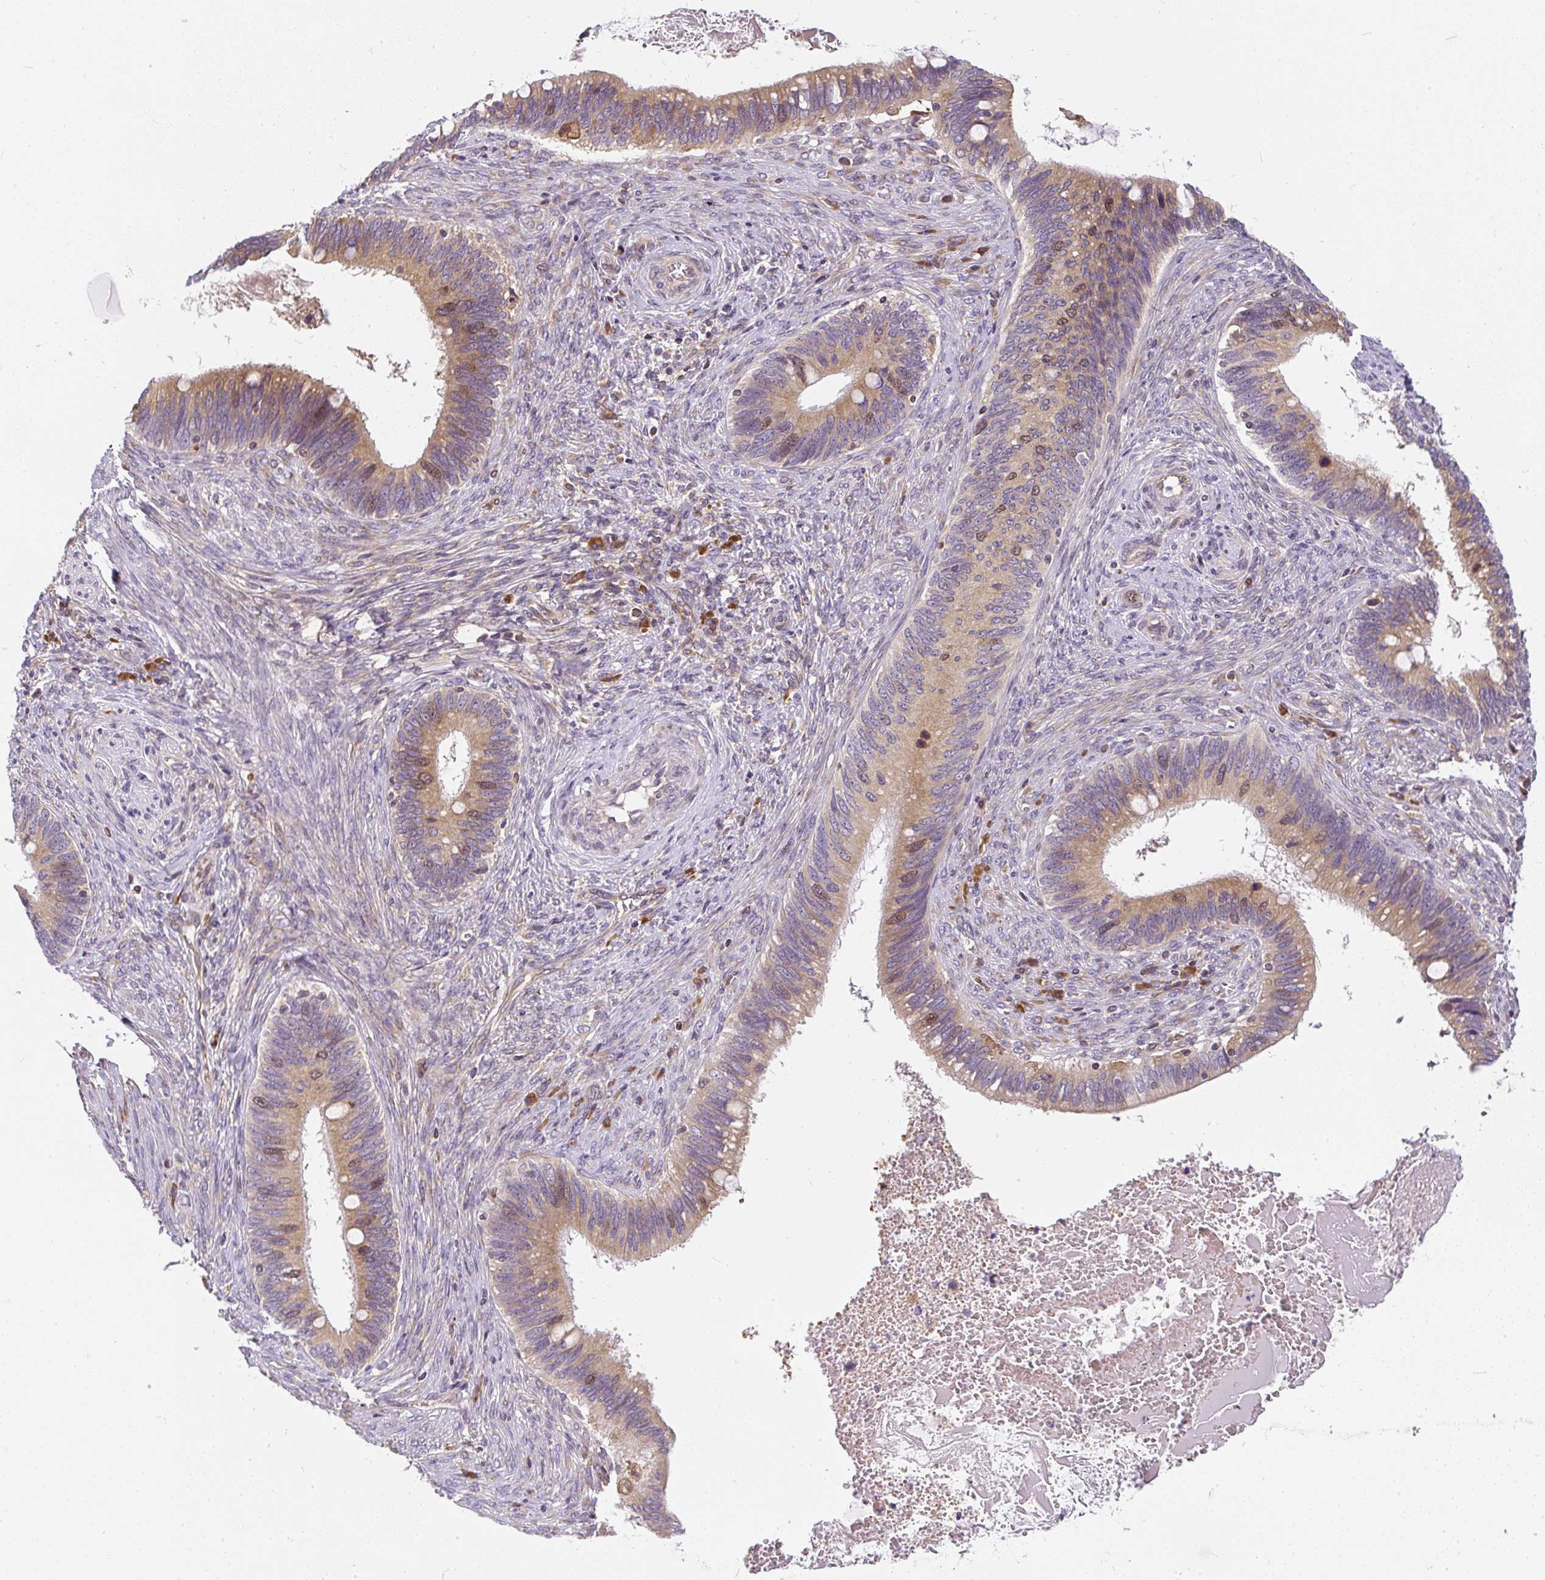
{"staining": {"intensity": "moderate", "quantity": ">75%", "location": "cytoplasmic/membranous,nuclear"}, "tissue": "cervical cancer", "cell_type": "Tumor cells", "image_type": "cancer", "snomed": [{"axis": "morphology", "description": "Adenocarcinoma, NOS"}, {"axis": "topography", "description": "Cervix"}], "caption": "This is an image of immunohistochemistry (IHC) staining of adenocarcinoma (cervical), which shows moderate positivity in the cytoplasmic/membranous and nuclear of tumor cells.", "gene": "CYP20A1", "patient": {"sex": "female", "age": 42}}